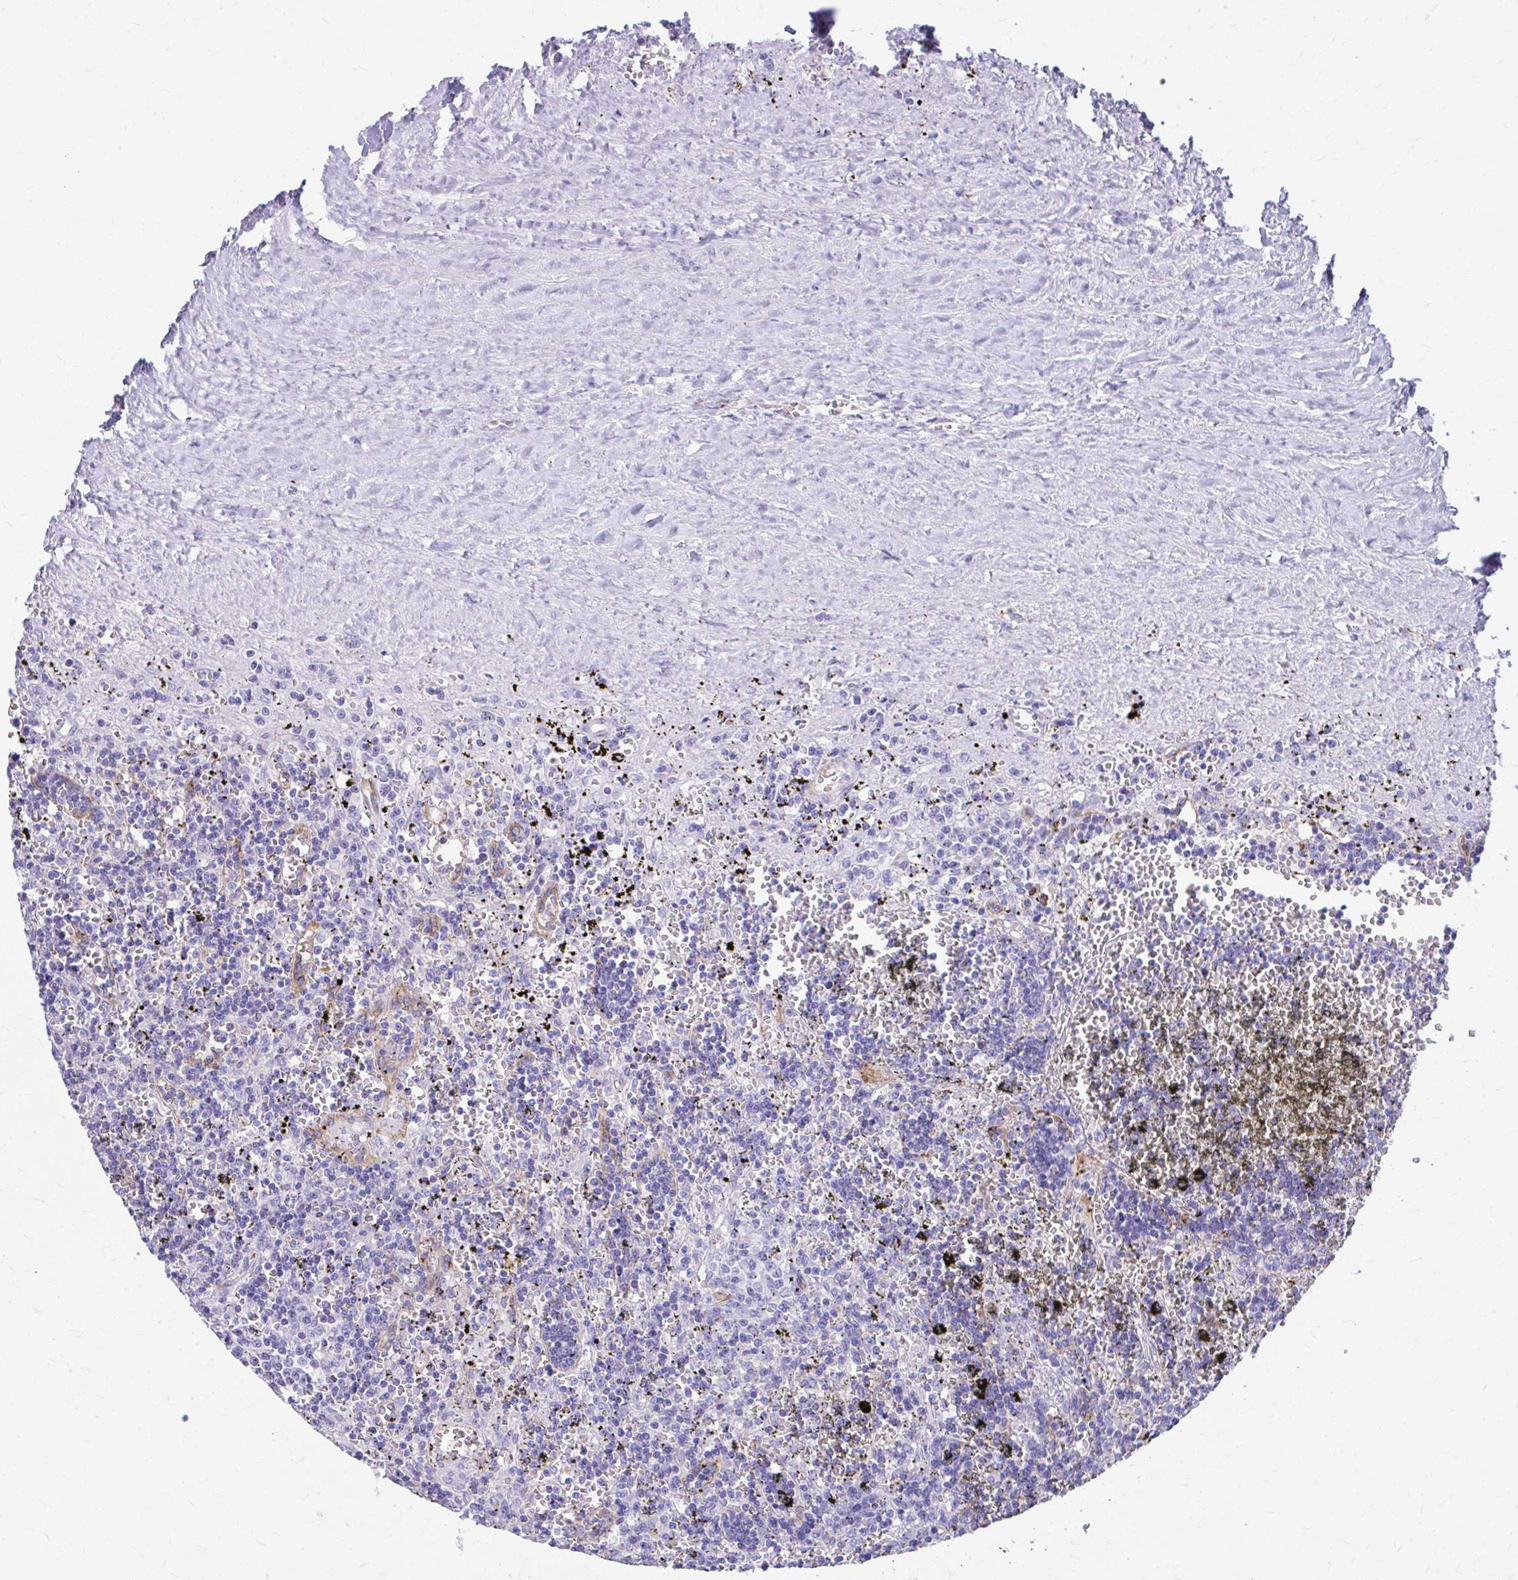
{"staining": {"intensity": "negative", "quantity": "none", "location": "none"}, "tissue": "lymphoma", "cell_type": "Tumor cells", "image_type": "cancer", "snomed": [{"axis": "morphology", "description": "Malignant lymphoma, non-Hodgkin's type, Low grade"}, {"axis": "topography", "description": "Spleen"}], "caption": "Immunohistochemistry histopathology image of lymphoma stained for a protein (brown), which displays no staining in tumor cells. The staining is performed using DAB brown chromogen with nuclei counter-stained in using hematoxylin.", "gene": "KRIT1", "patient": {"sex": "male", "age": 60}}